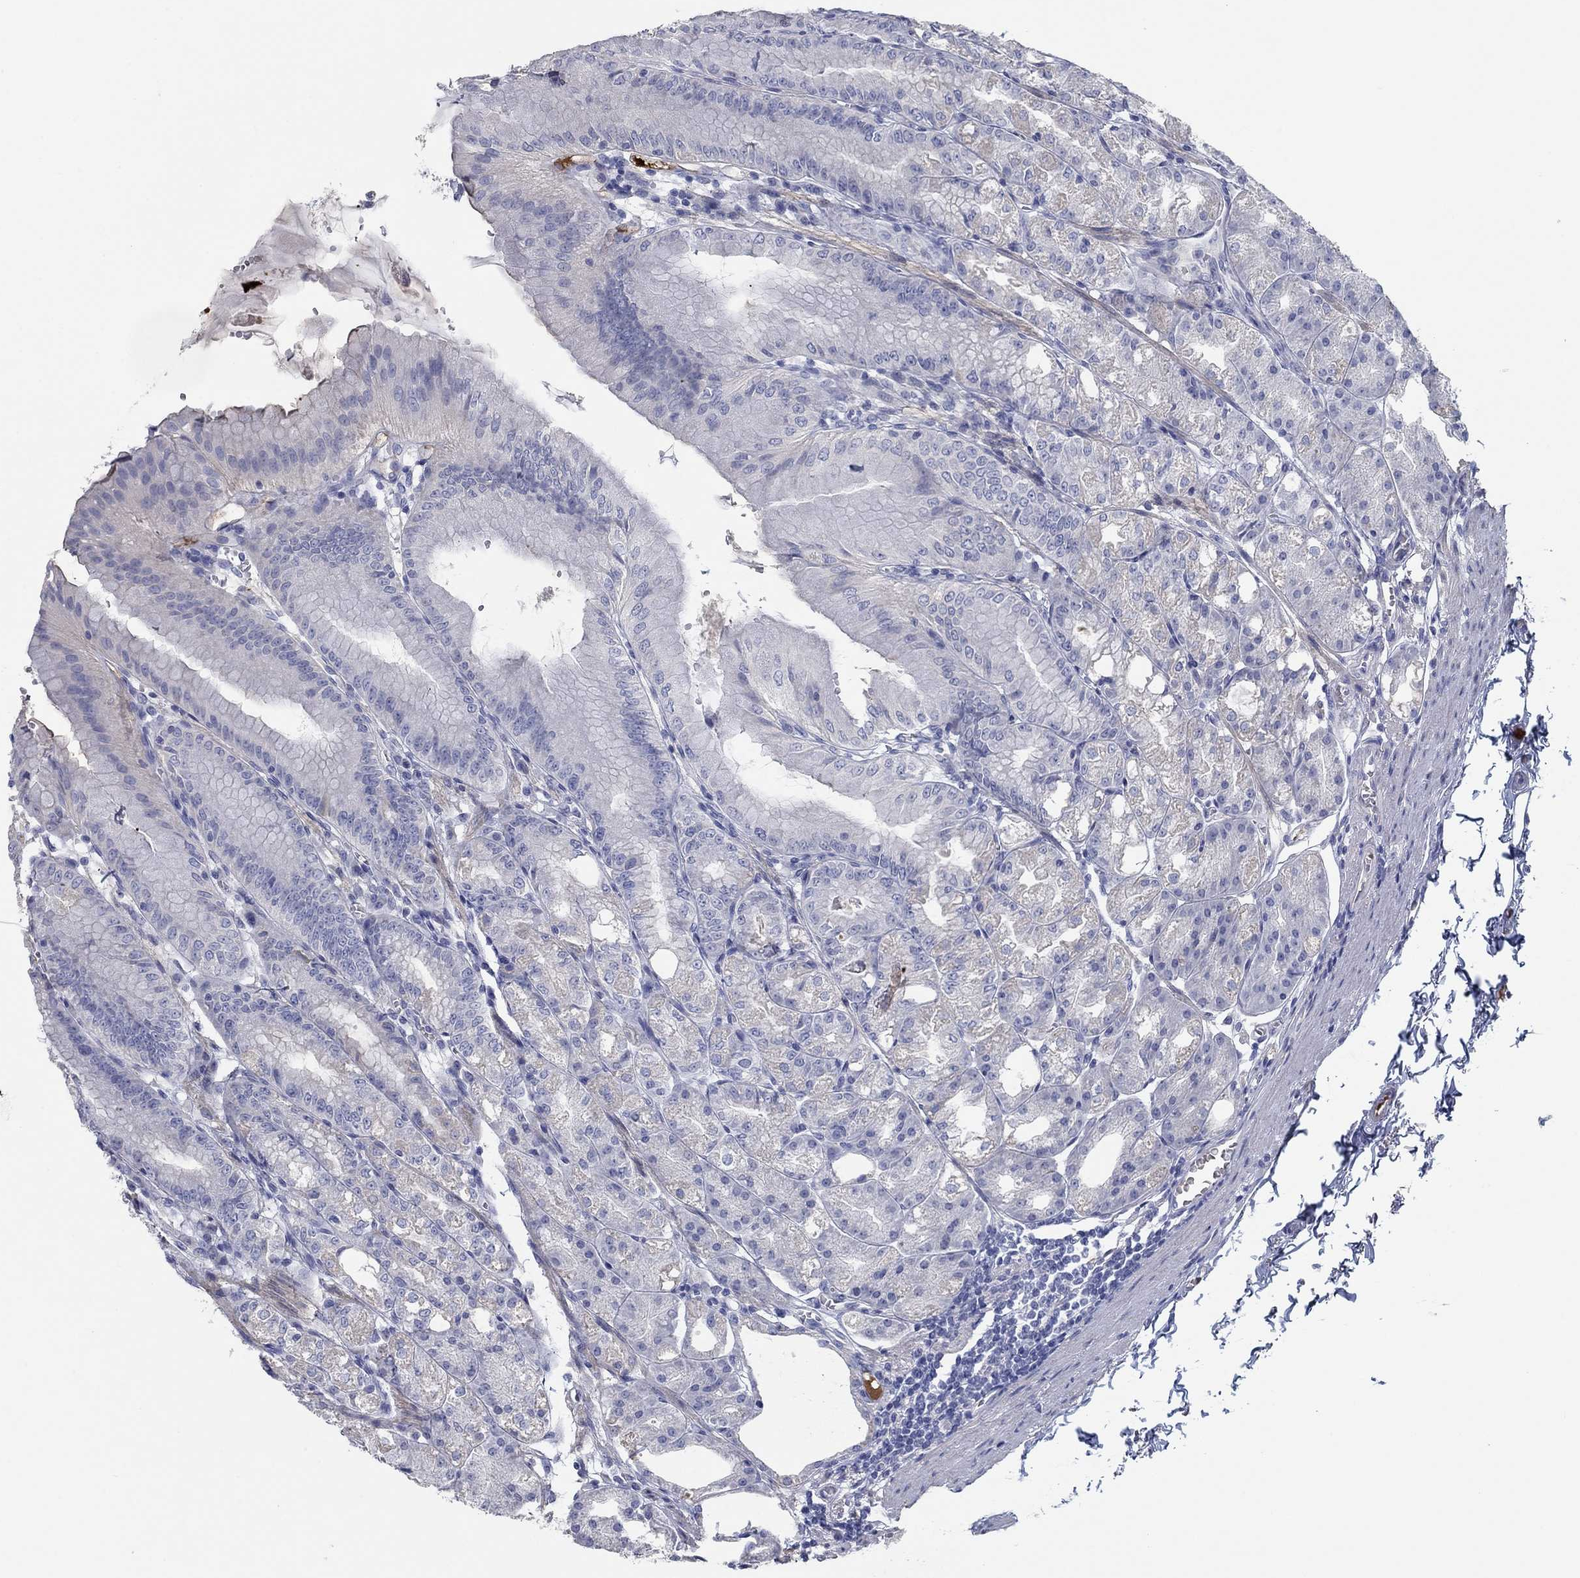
{"staining": {"intensity": "weak", "quantity": "<25%", "location": "cytoplasmic/membranous"}, "tissue": "stomach", "cell_type": "Glandular cells", "image_type": "normal", "snomed": [{"axis": "morphology", "description": "Normal tissue, NOS"}, {"axis": "topography", "description": "Stomach"}], "caption": "This is an immunohistochemistry (IHC) image of unremarkable human stomach. There is no staining in glandular cells.", "gene": "APOC3", "patient": {"sex": "male", "age": 71}}